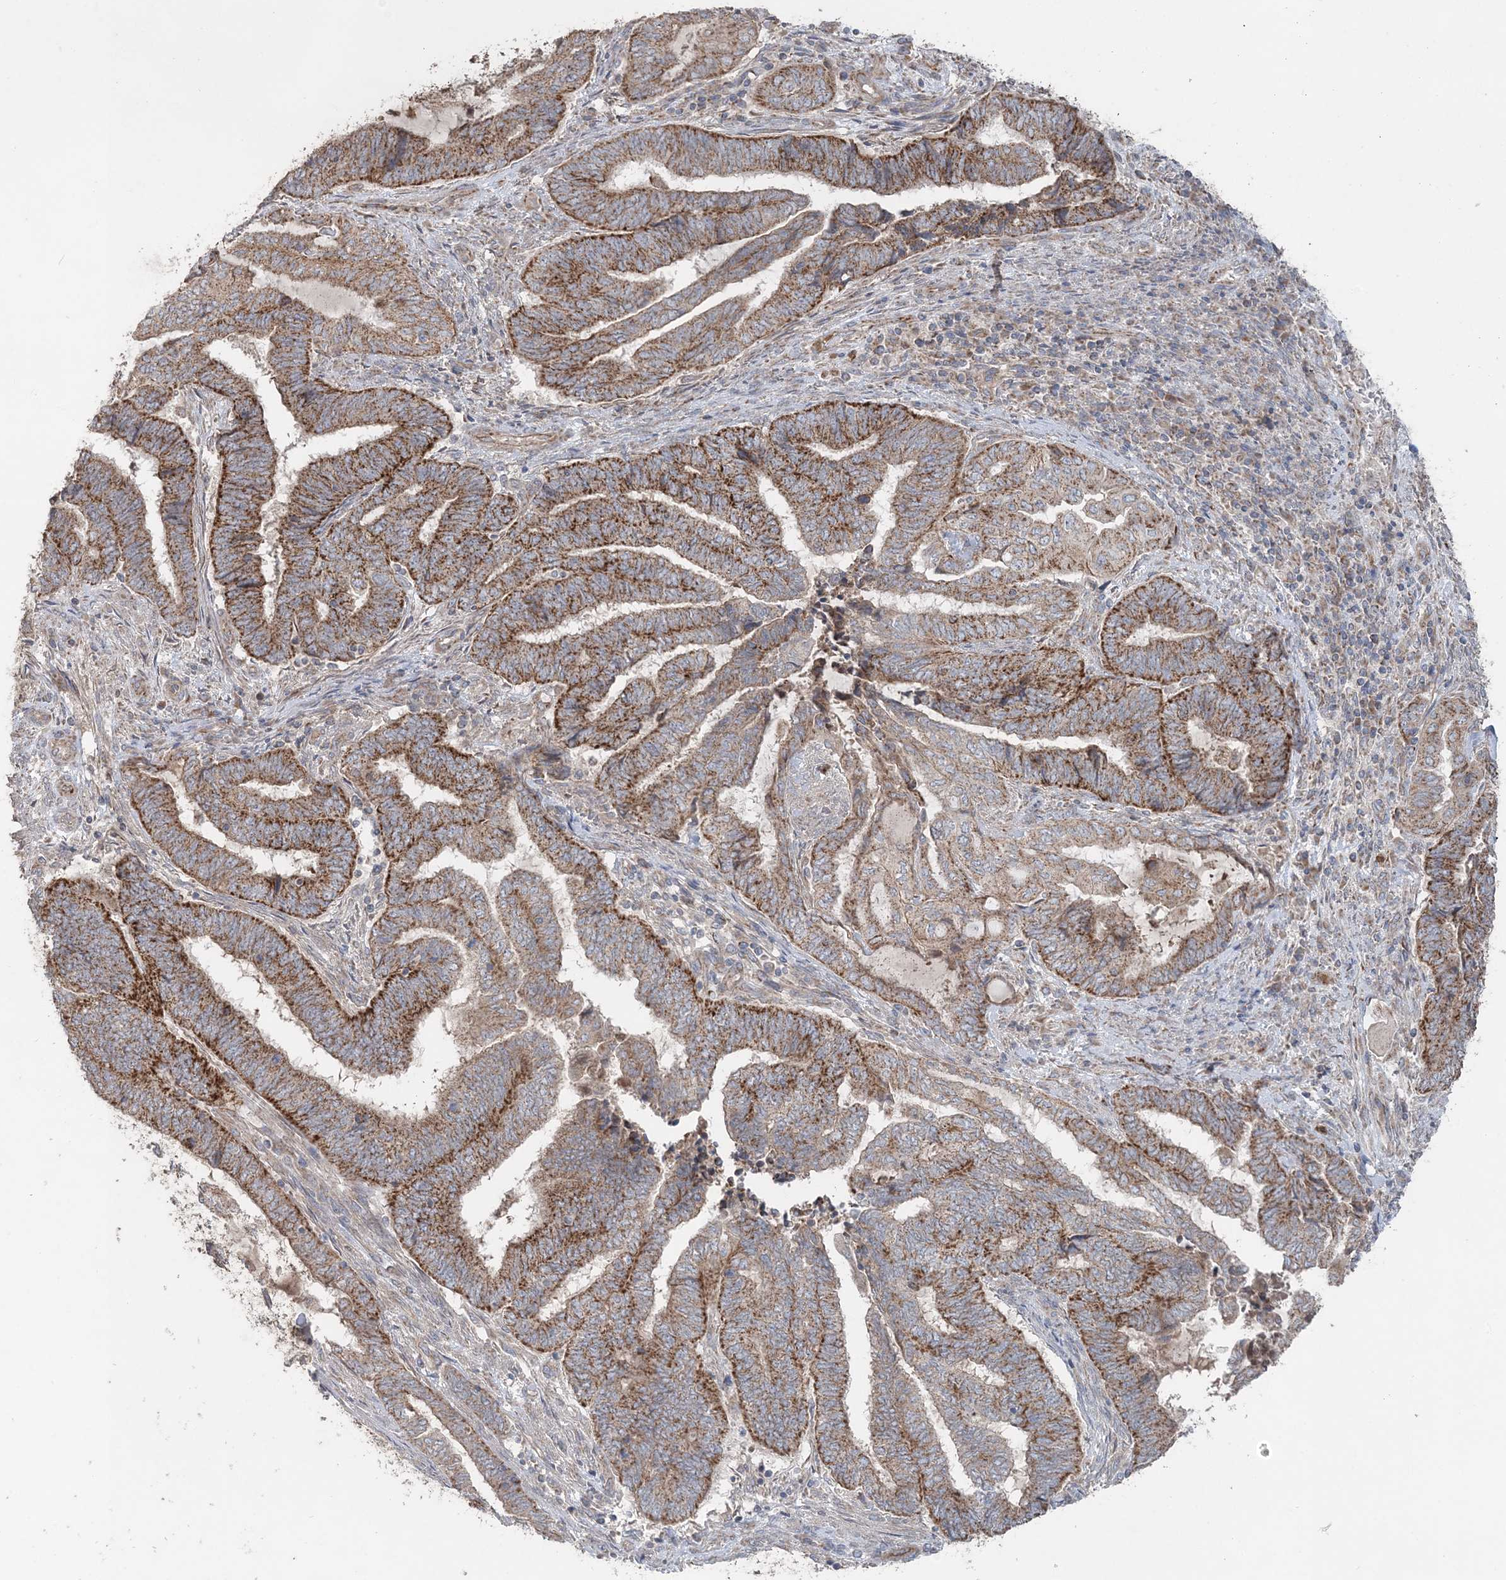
{"staining": {"intensity": "moderate", "quantity": ">75%", "location": "cytoplasmic/membranous"}, "tissue": "endometrial cancer", "cell_type": "Tumor cells", "image_type": "cancer", "snomed": [{"axis": "morphology", "description": "Adenocarcinoma, NOS"}, {"axis": "topography", "description": "Uterus"}, {"axis": "topography", "description": "Endometrium"}], "caption": "Tumor cells show medium levels of moderate cytoplasmic/membranous expression in about >75% of cells in human endometrial cancer (adenocarcinoma).", "gene": "LRPPRC", "patient": {"sex": "female", "age": 70}}